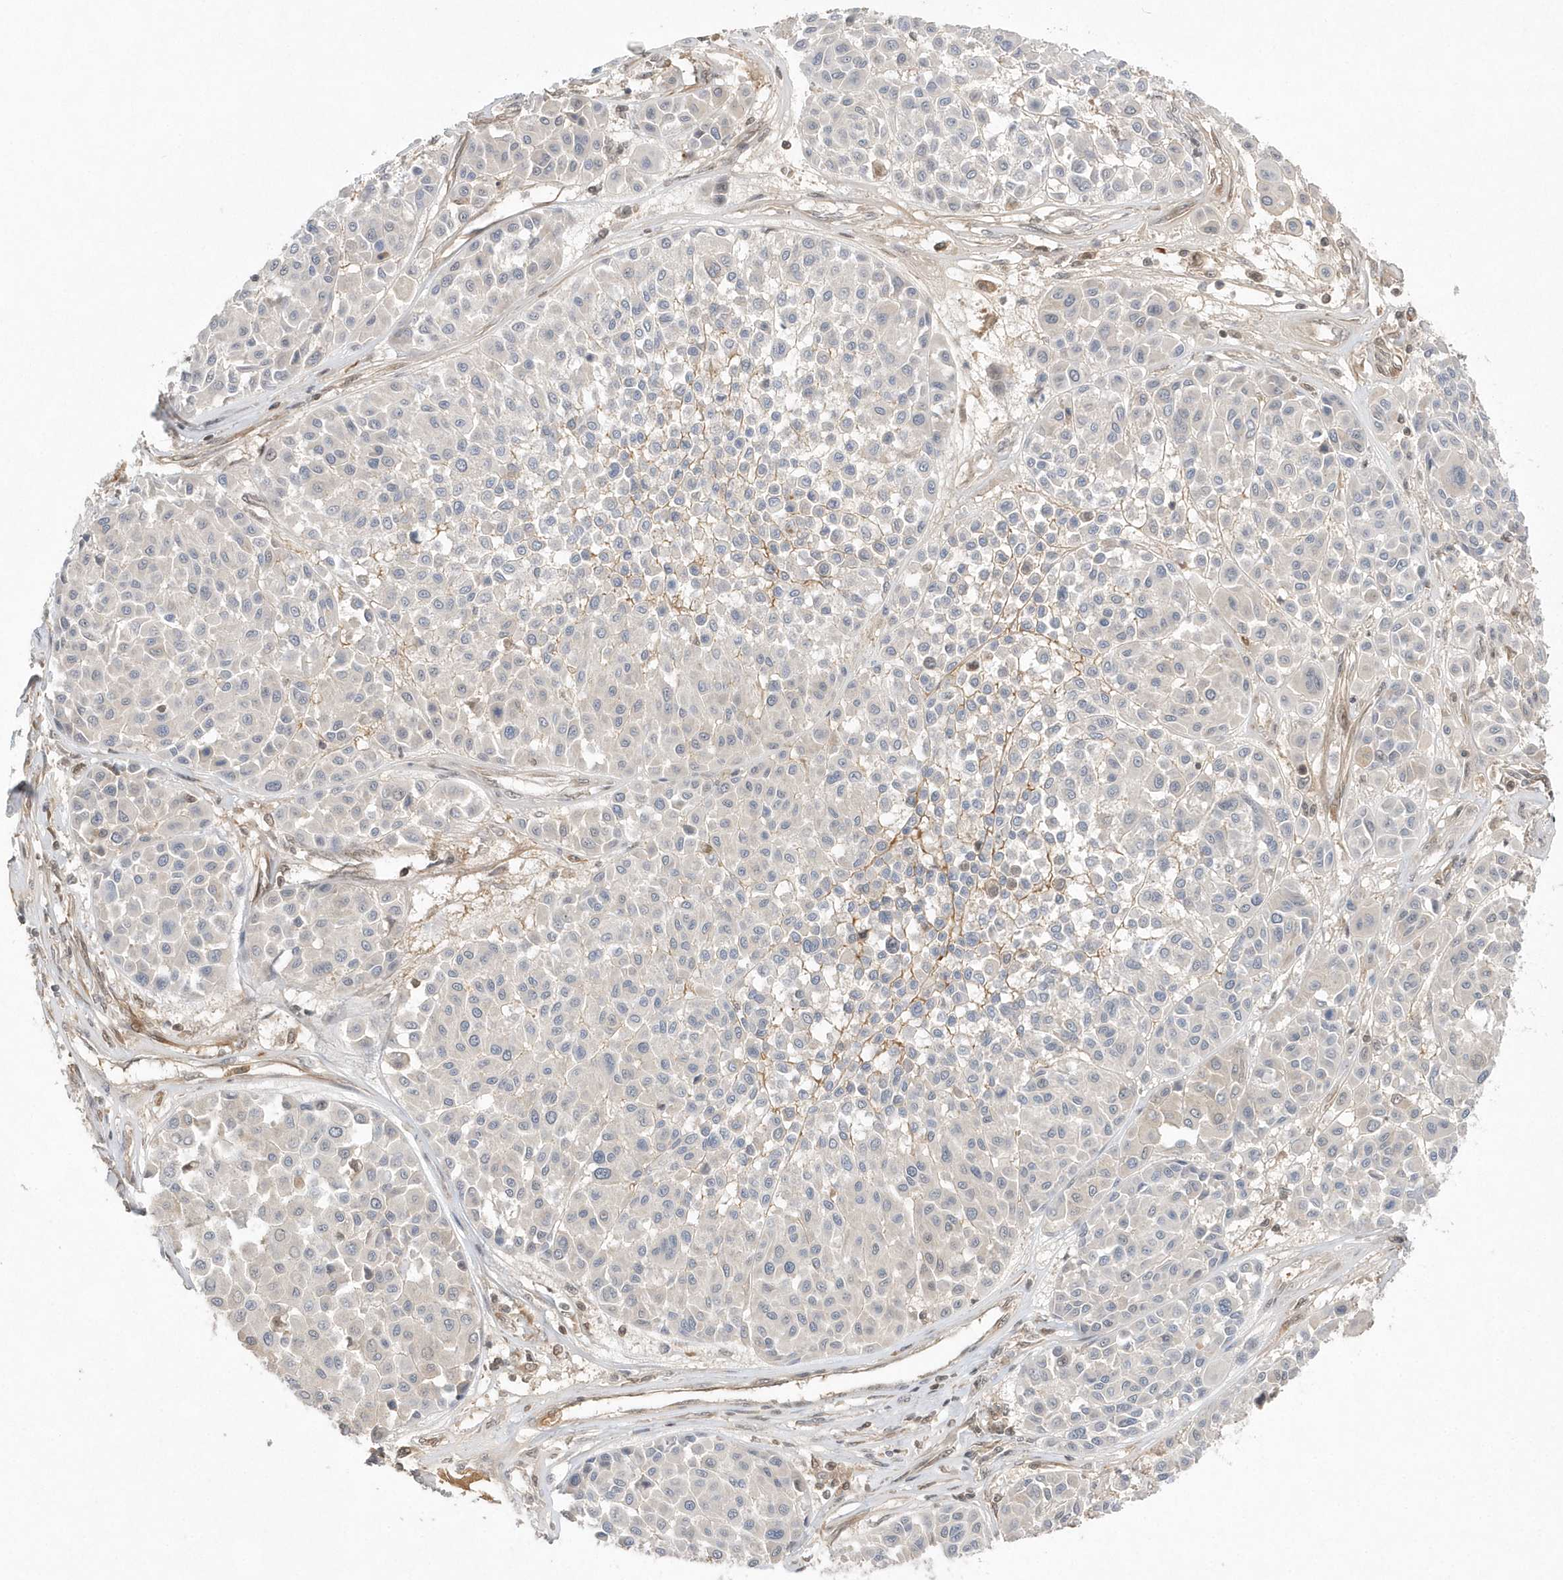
{"staining": {"intensity": "negative", "quantity": "none", "location": "none"}, "tissue": "melanoma", "cell_type": "Tumor cells", "image_type": "cancer", "snomed": [{"axis": "morphology", "description": "Malignant melanoma, Metastatic site"}, {"axis": "topography", "description": "Soft tissue"}], "caption": "Tumor cells are negative for brown protein staining in melanoma.", "gene": "TMEM132B", "patient": {"sex": "male", "age": 41}}